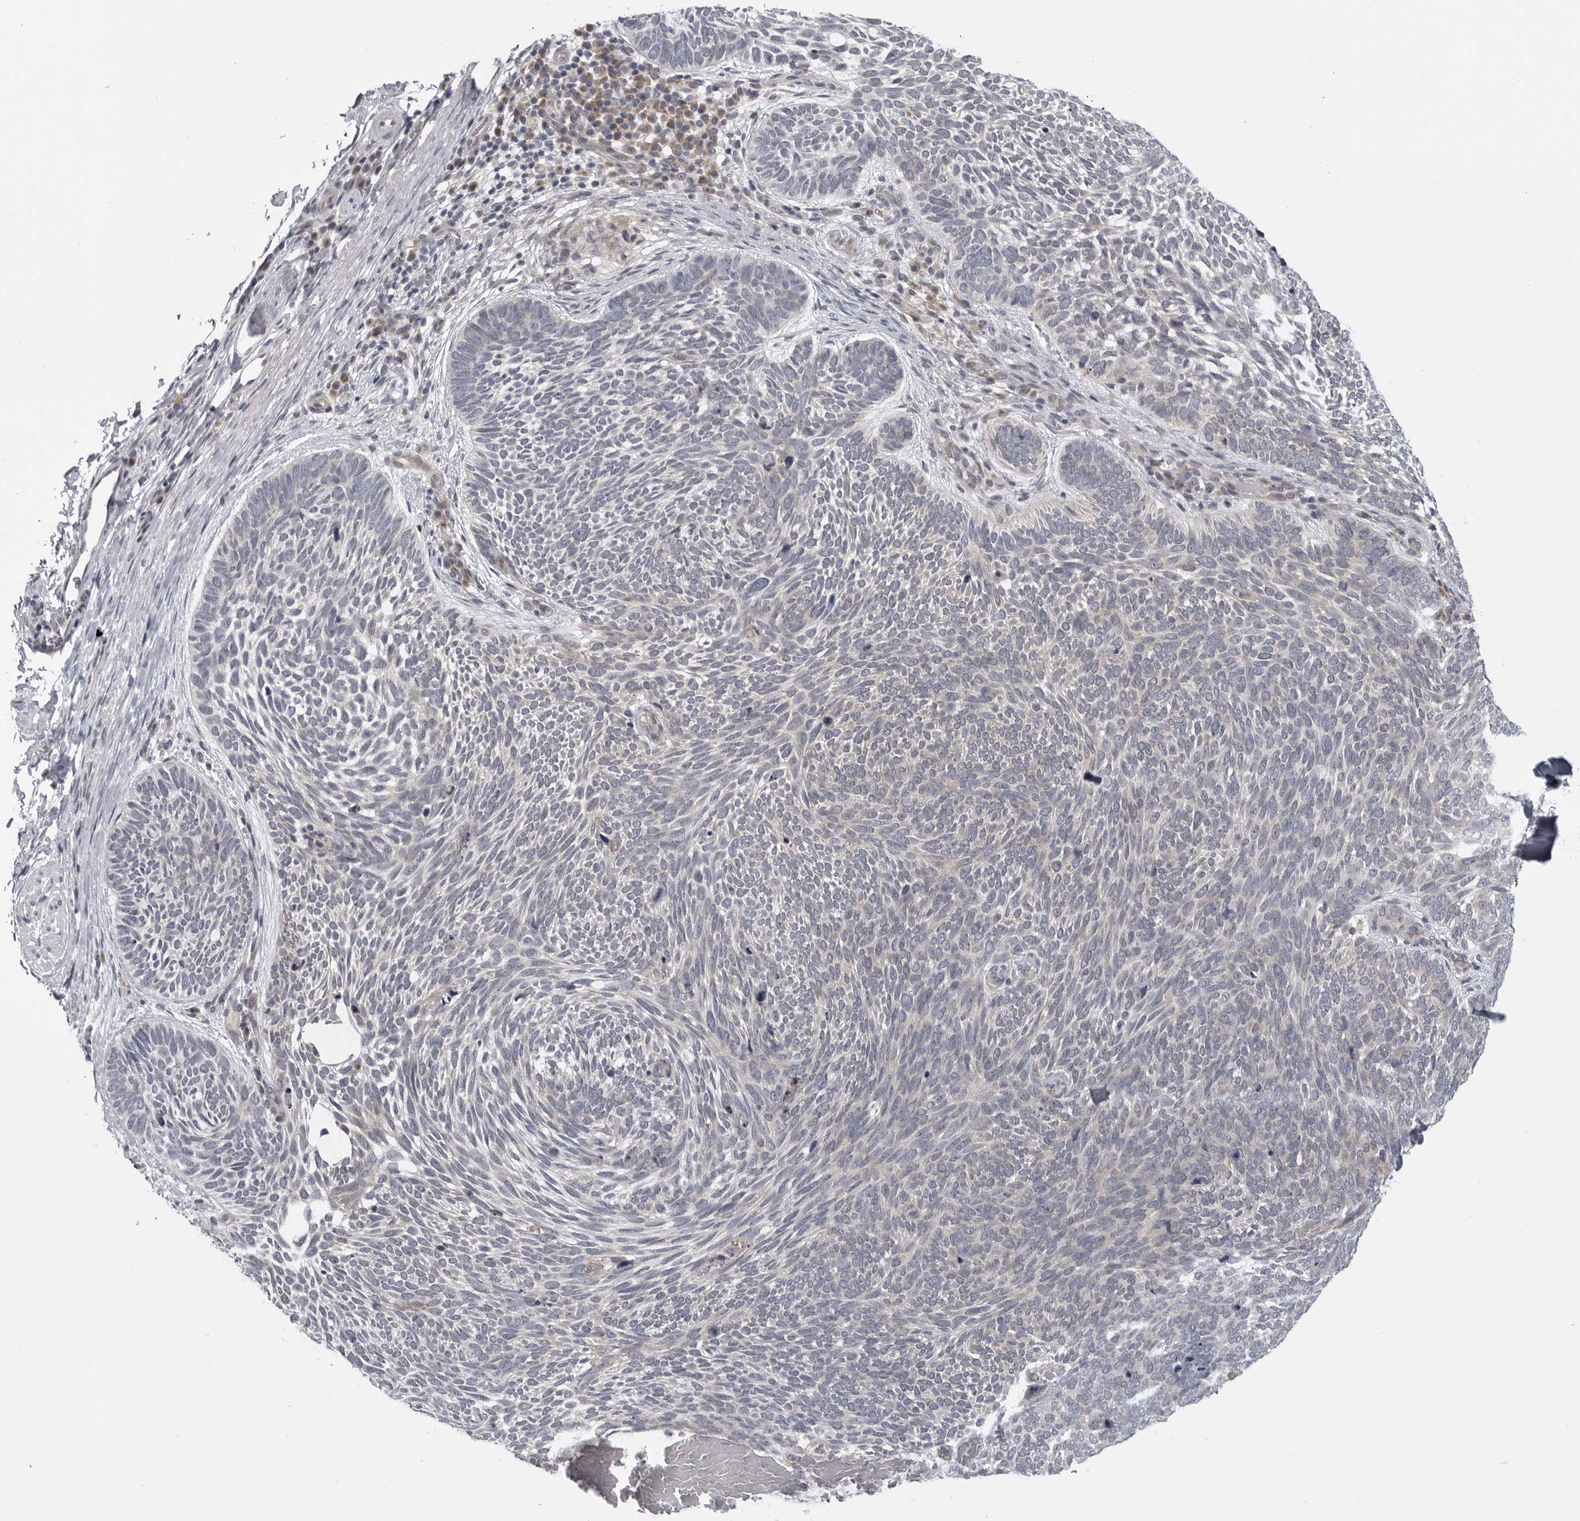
{"staining": {"intensity": "negative", "quantity": "none", "location": "none"}, "tissue": "skin cancer", "cell_type": "Tumor cells", "image_type": "cancer", "snomed": [{"axis": "morphology", "description": "Basal cell carcinoma"}, {"axis": "topography", "description": "Skin"}], "caption": "A high-resolution image shows immunohistochemistry staining of skin cancer (basal cell carcinoma), which shows no significant positivity in tumor cells. Brightfield microscopy of IHC stained with DAB (3,3'-diaminobenzidine) (brown) and hematoxylin (blue), captured at high magnification.", "gene": "LRRC45", "patient": {"sex": "female", "age": 85}}